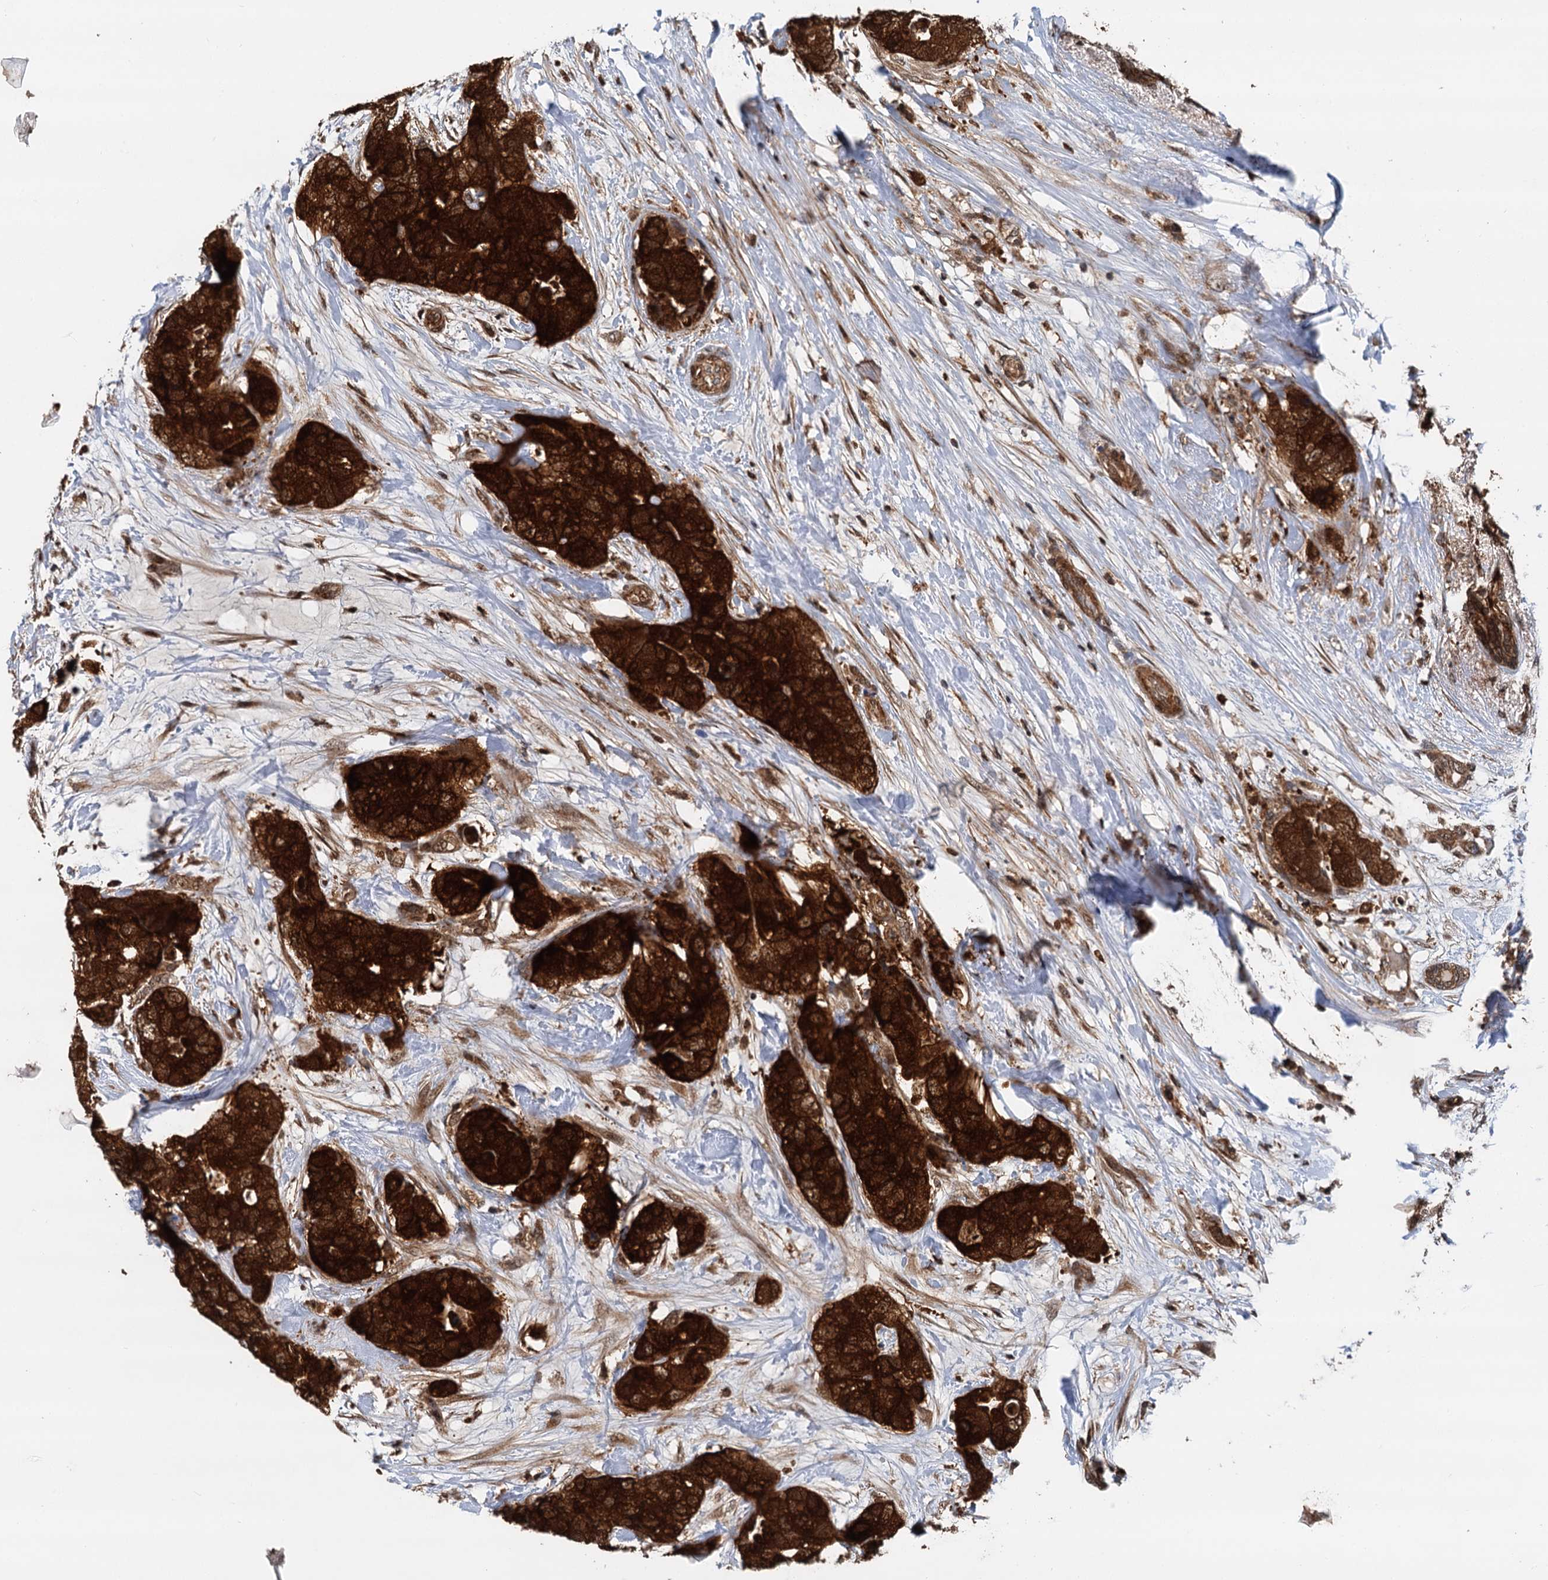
{"staining": {"intensity": "strong", "quantity": ">75%", "location": "cytoplasmic/membranous"}, "tissue": "breast cancer", "cell_type": "Tumor cells", "image_type": "cancer", "snomed": [{"axis": "morphology", "description": "Duct carcinoma"}, {"axis": "topography", "description": "Breast"}], "caption": "Strong cytoplasmic/membranous protein staining is seen in approximately >75% of tumor cells in breast cancer (invasive ductal carcinoma). Using DAB (brown) and hematoxylin (blue) stains, captured at high magnification using brightfield microscopy.", "gene": "STUB1", "patient": {"sex": "female", "age": 62}}